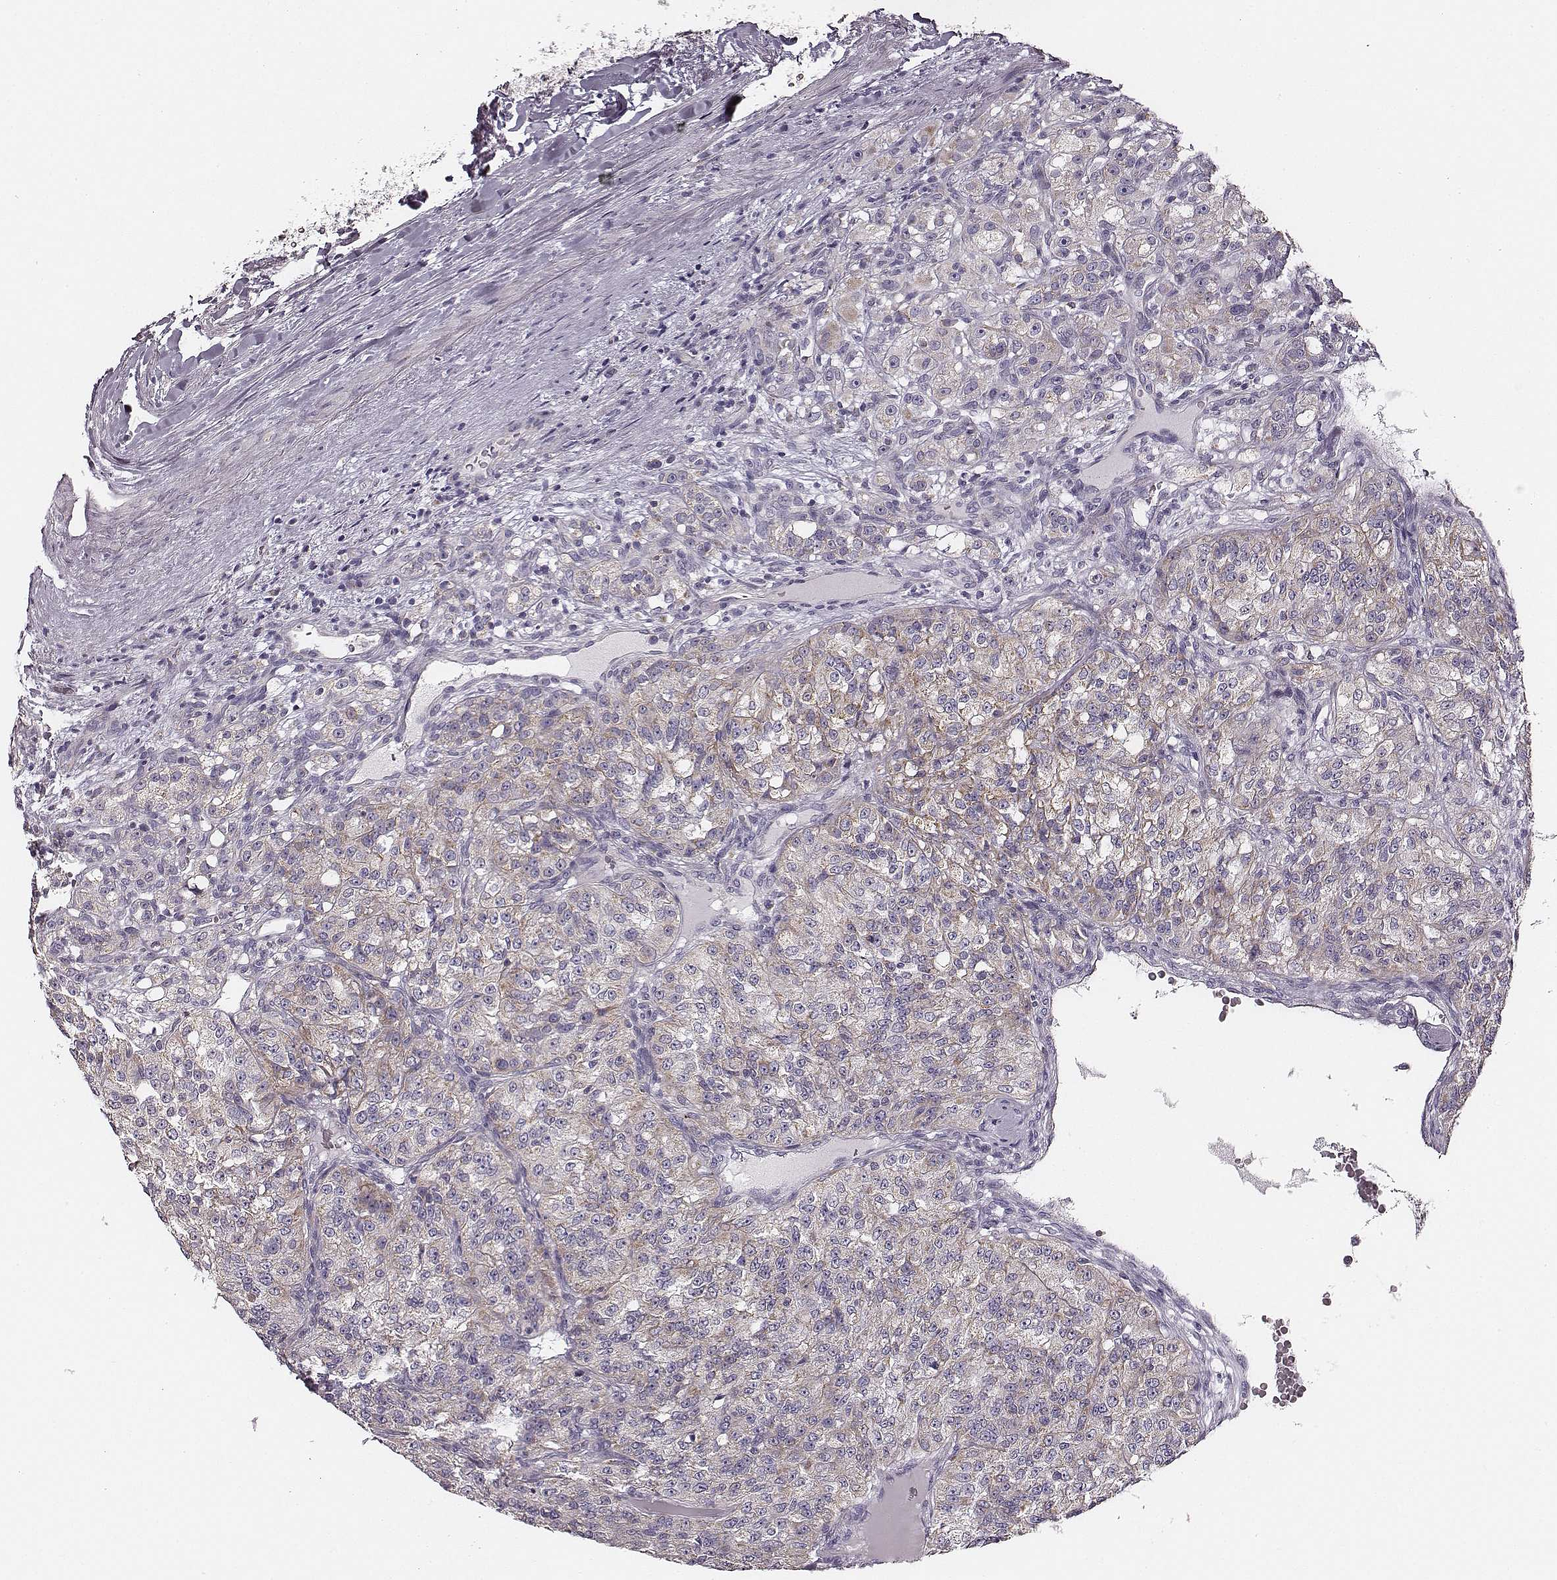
{"staining": {"intensity": "weak", "quantity": "25%-75%", "location": "cytoplasmic/membranous"}, "tissue": "renal cancer", "cell_type": "Tumor cells", "image_type": "cancer", "snomed": [{"axis": "morphology", "description": "Adenocarcinoma, NOS"}, {"axis": "topography", "description": "Kidney"}], "caption": "The micrograph exhibits a brown stain indicating the presence of a protein in the cytoplasmic/membranous of tumor cells in renal adenocarcinoma.", "gene": "UBL4B", "patient": {"sex": "female", "age": 63}}